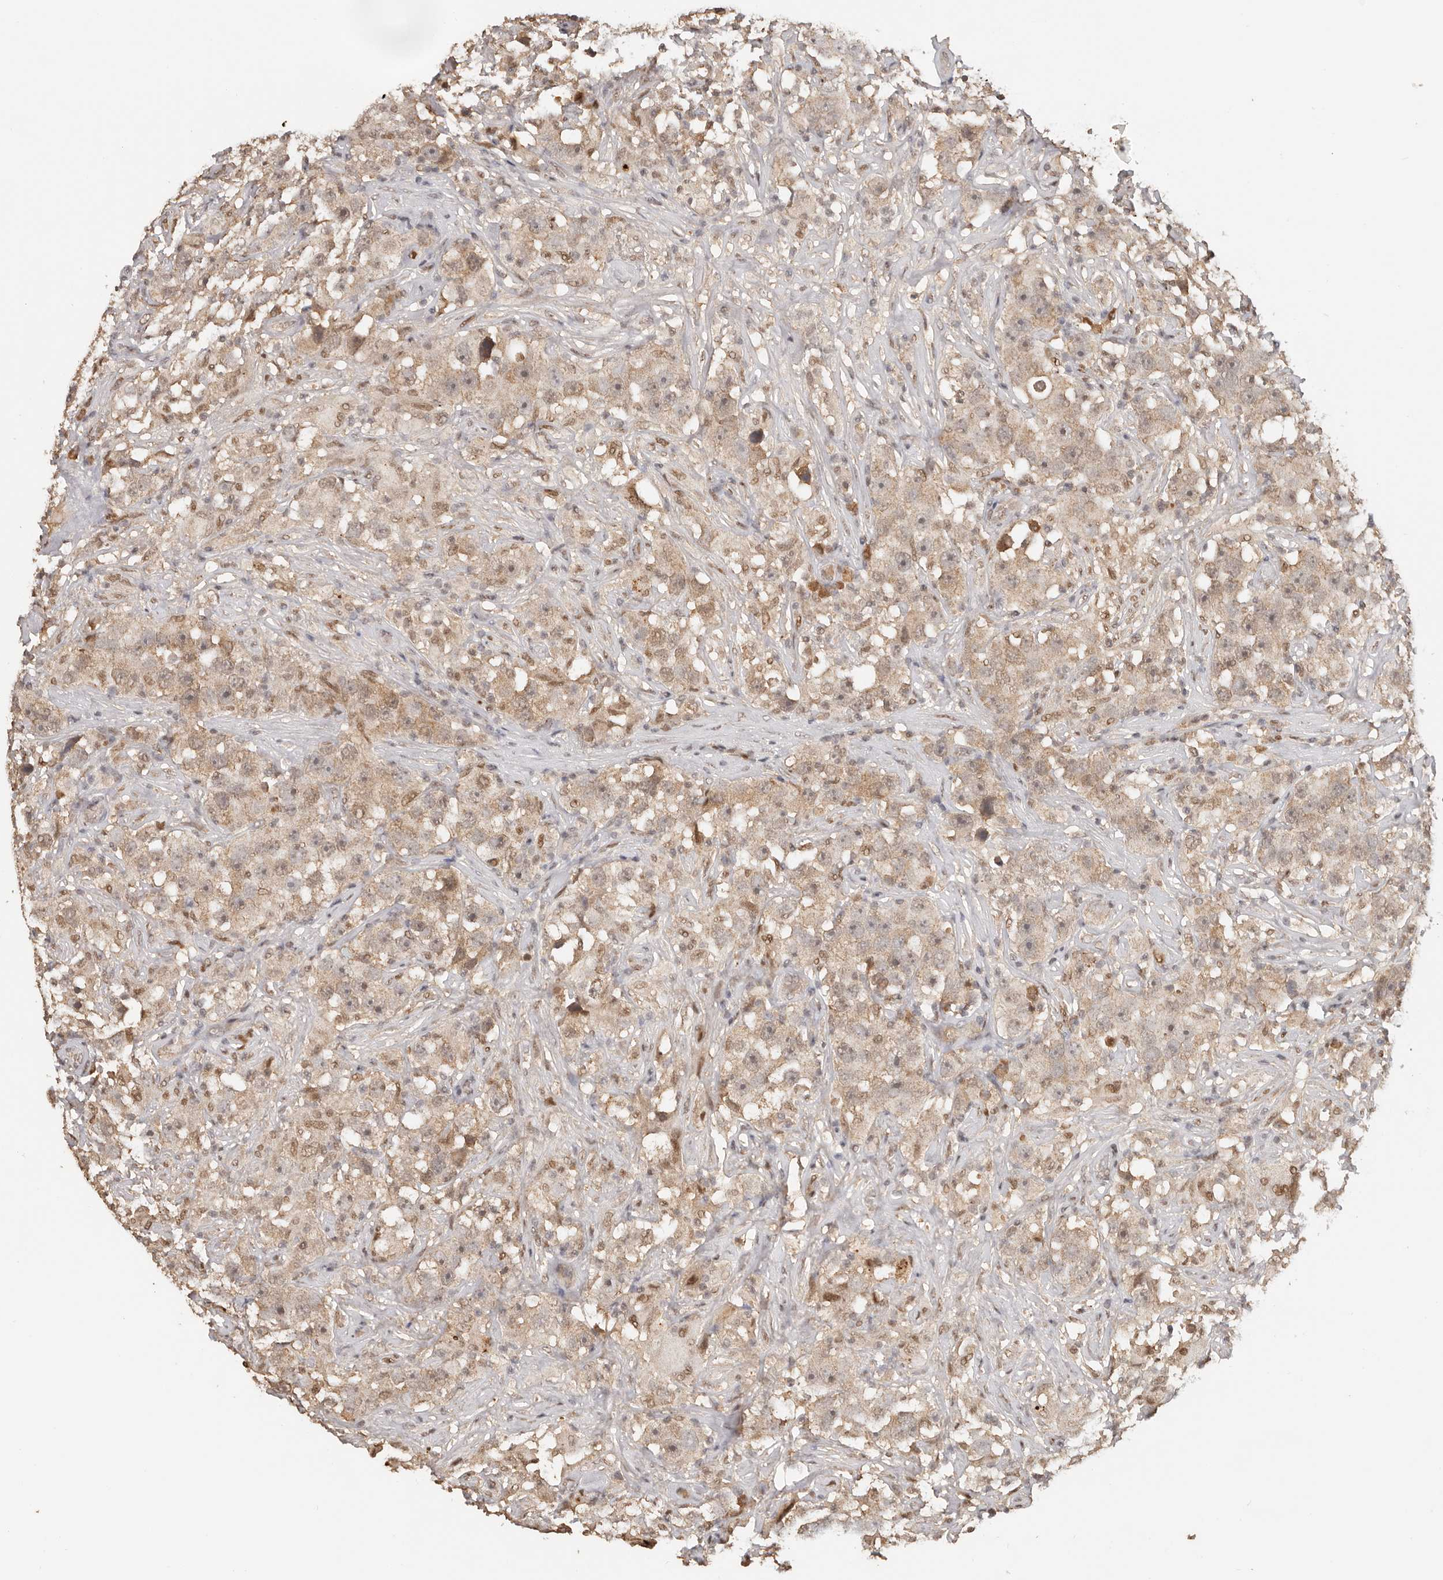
{"staining": {"intensity": "moderate", "quantity": ">75%", "location": "cytoplasmic/membranous"}, "tissue": "testis cancer", "cell_type": "Tumor cells", "image_type": "cancer", "snomed": [{"axis": "morphology", "description": "Seminoma, NOS"}, {"axis": "topography", "description": "Testis"}], "caption": "Immunohistochemical staining of testis cancer exhibits moderate cytoplasmic/membranous protein expression in approximately >75% of tumor cells.", "gene": "SEC14L1", "patient": {"sex": "male", "age": 49}}